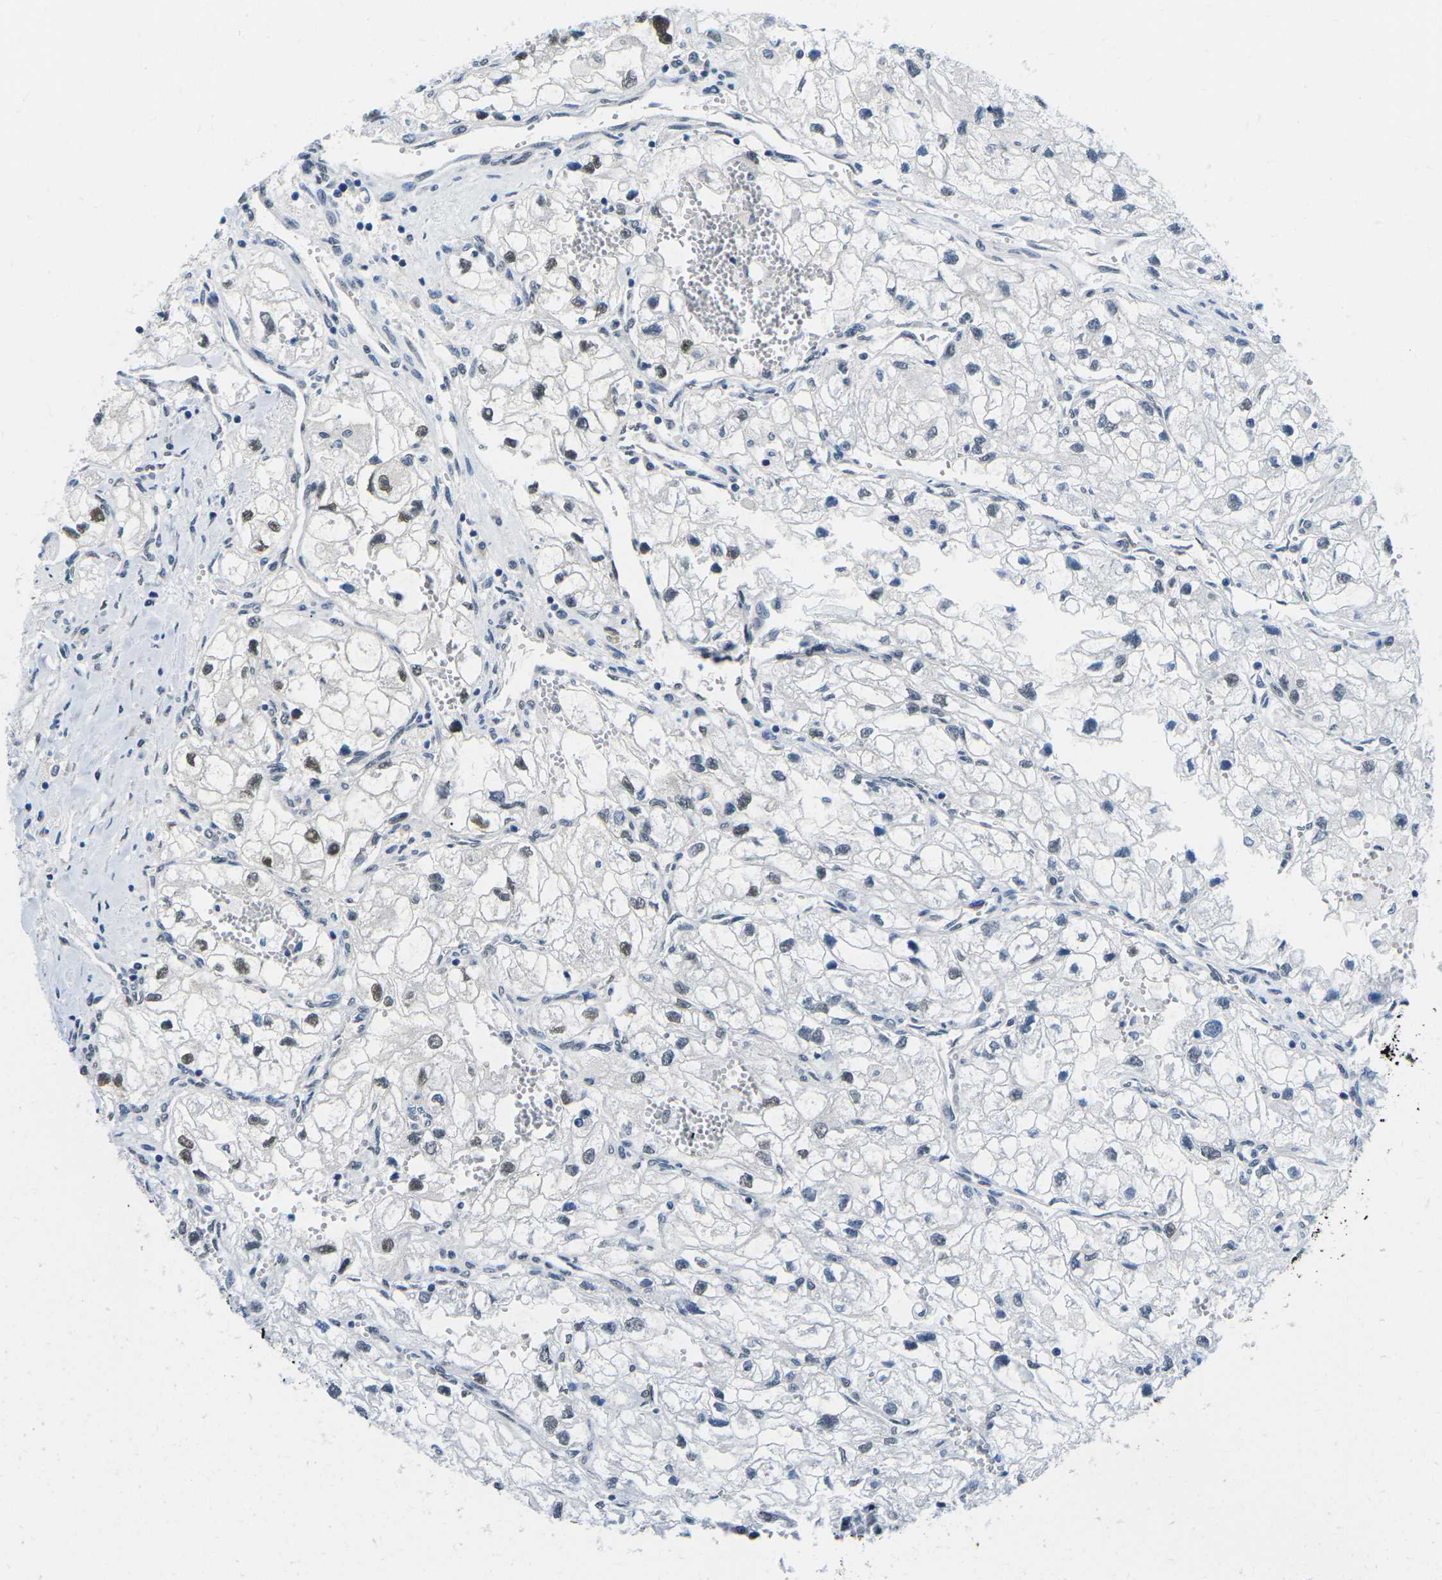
{"staining": {"intensity": "moderate", "quantity": "25%-75%", "location": "nuclear"}, "tissue": "renal cancer", "cell_type": "Tumor cells", "image_type": "cancer", "snomed": [{"axis": "morphology", "description": "Adenocarcinoma, NOS"}, {"axis": "topography", "description": "Kidney"}], "caption": "Renal adenocarcinoma tissue demonstrates moderate nuclear staining in approximately 25%-75% of tumor cells", "gene": "UBA7", "patient": {"sex": "female", "age": 70}}